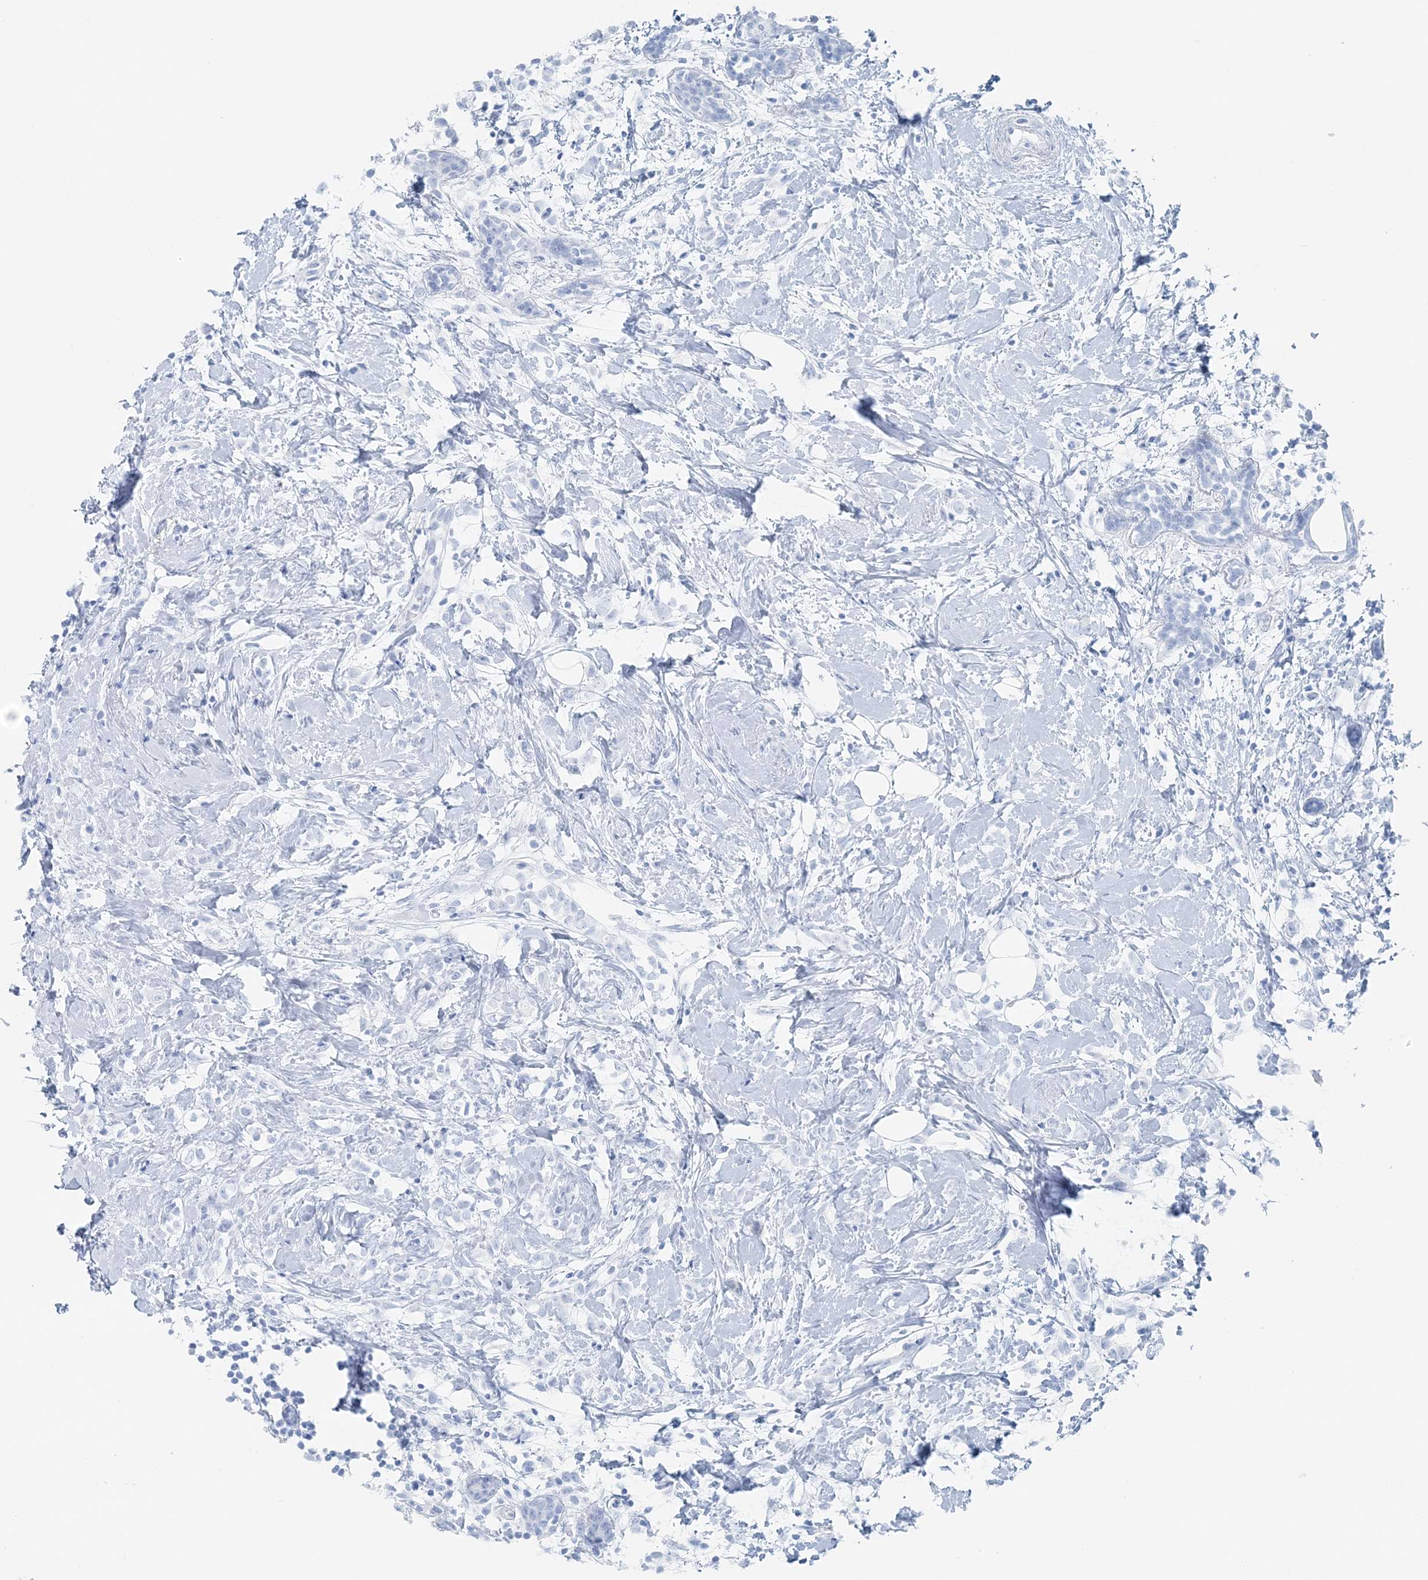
{"staining": {"intensity": "negative", "quantity": "none", "location": "none"}, "tissue": "breast cancer", "cell_type": "Tumor cells", "image_type": "cancer", "snomed": [{"axis": "morphology", "description": "Normal tissue, NOS"}, {"axis": "morphology", "description": "Lobular carcinoma"}, {"axis": "topography", "description": "Breast"}], "caption": "Breast cancer stained for a protein using immunohistochemistry displays no staining tumor cells.", "gene": "ATP11A", "patient": {"sex": "female", "age": 47}}